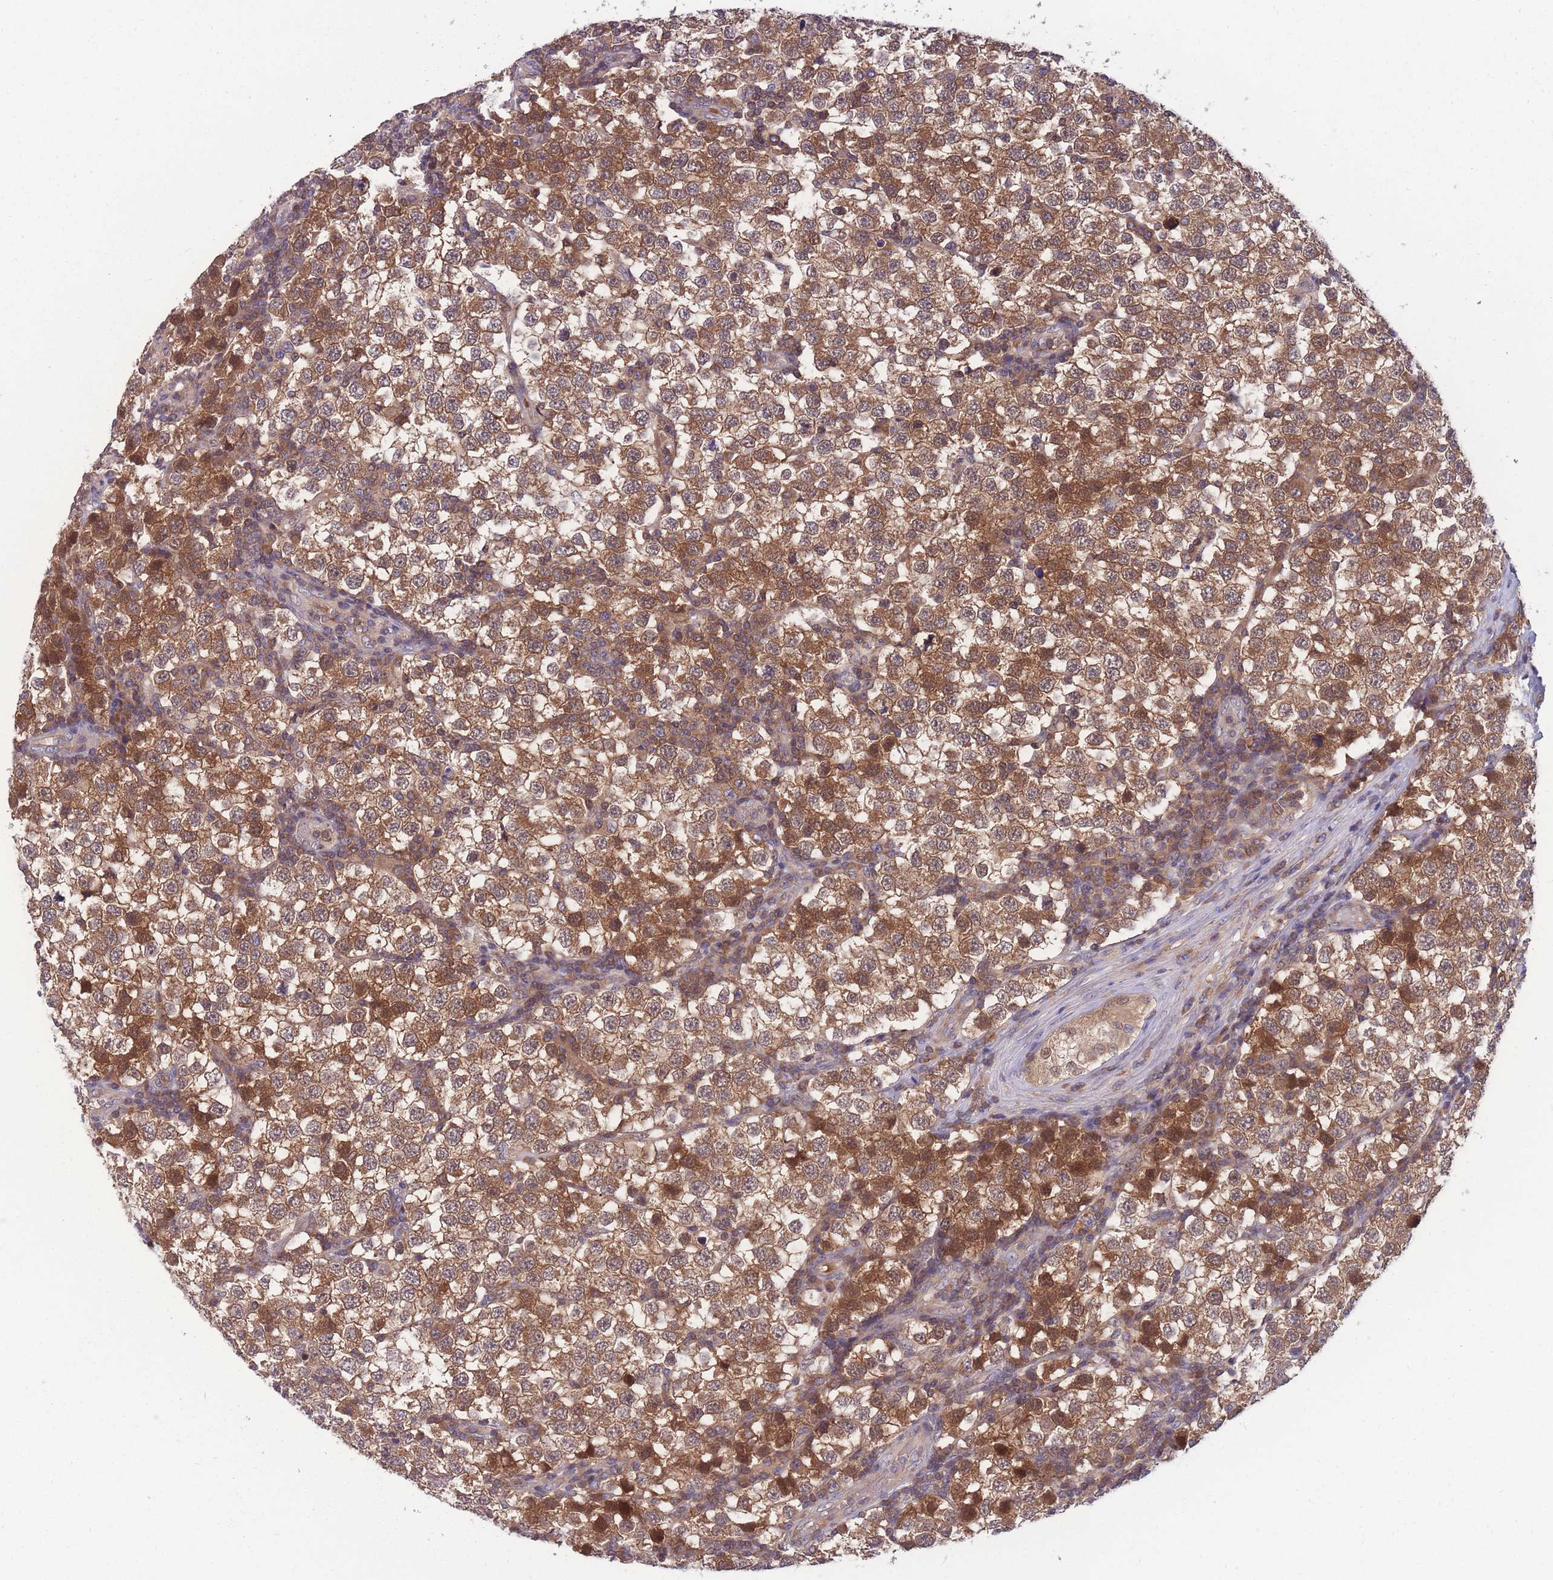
{"staining": {"intensity": "moderate", "quantity": ">75%", "location": "cytoplasmic/membranous"}, "tissue": "testis cancer", "cell_type": "Tumor cells", "image_type": "cancer", "snomed": [{"axis": "morphology", "description": "Seminoma, NOS"}, {"axis": "topography", "description": "Testis"}], "caption": "Immunohistochemical staining of human seminoma (testis) demonstrates medium levels of moderate cytoplasmic/membranous expression in approximately >75% of tumor cells.", "gene": "UBE2N", "patient": {"sex": "male", "age": 34}}